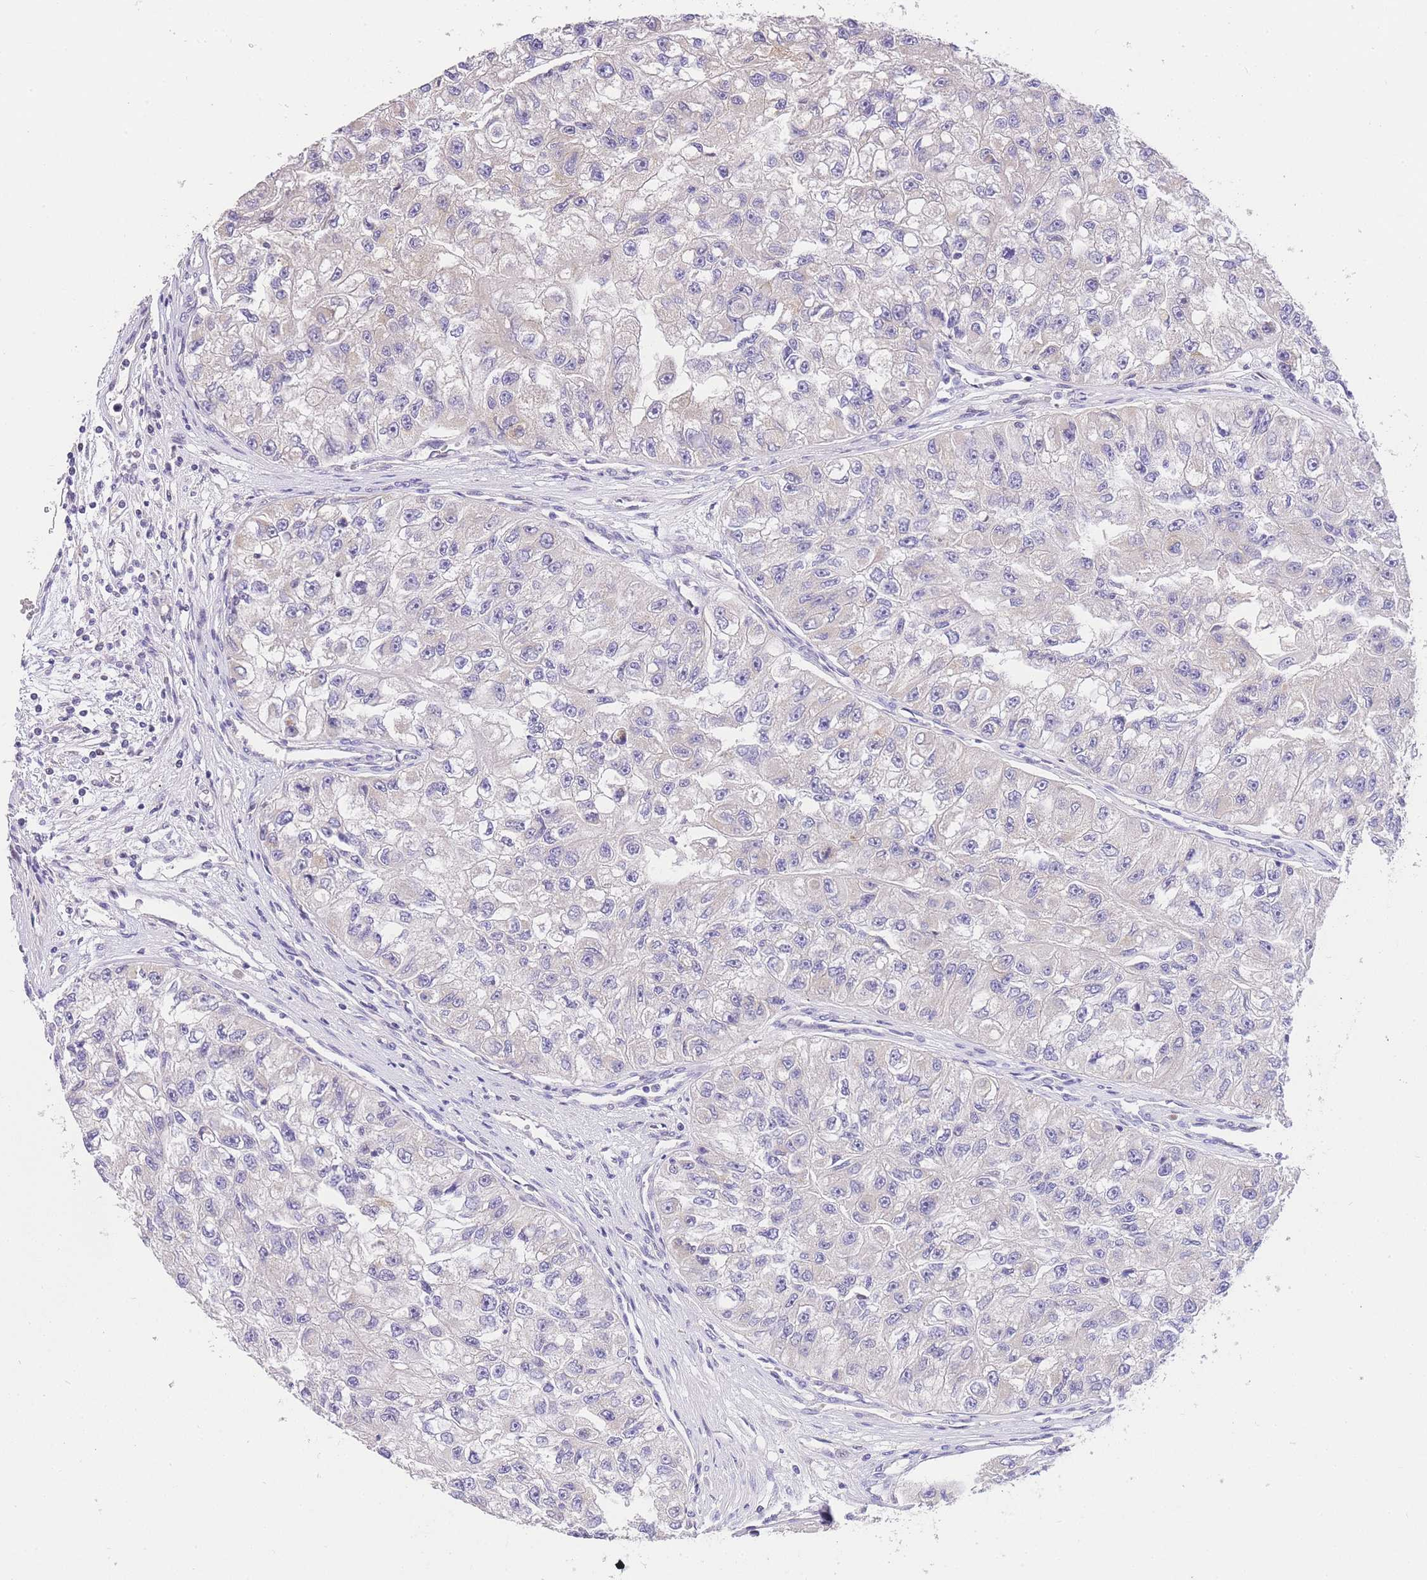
{"staining": {"intensity": "negative", "quantity": "none", "location": "none"}, "tissue": "renal cancer", "cell_type": "Tumor cells", "image_type": "cancer", "snomed": [{"axis": "morphology", "description": "Adenocarcinoma, NOS"}, {"axis": "topography", "description": "Kidney"}], "caption": "The histopathology image shows no significant staining in tumor cells of adenocarcinoma (renal). The staining was performed using DAB (3,3'-diaminobenzidine) to visualize the protein expression in brown, while the nuclei were stained in blue with hematoxylin (Magnification: 20x).", "gene": "SLC35F2", "patient": {"sex": "male", "age": 63}}